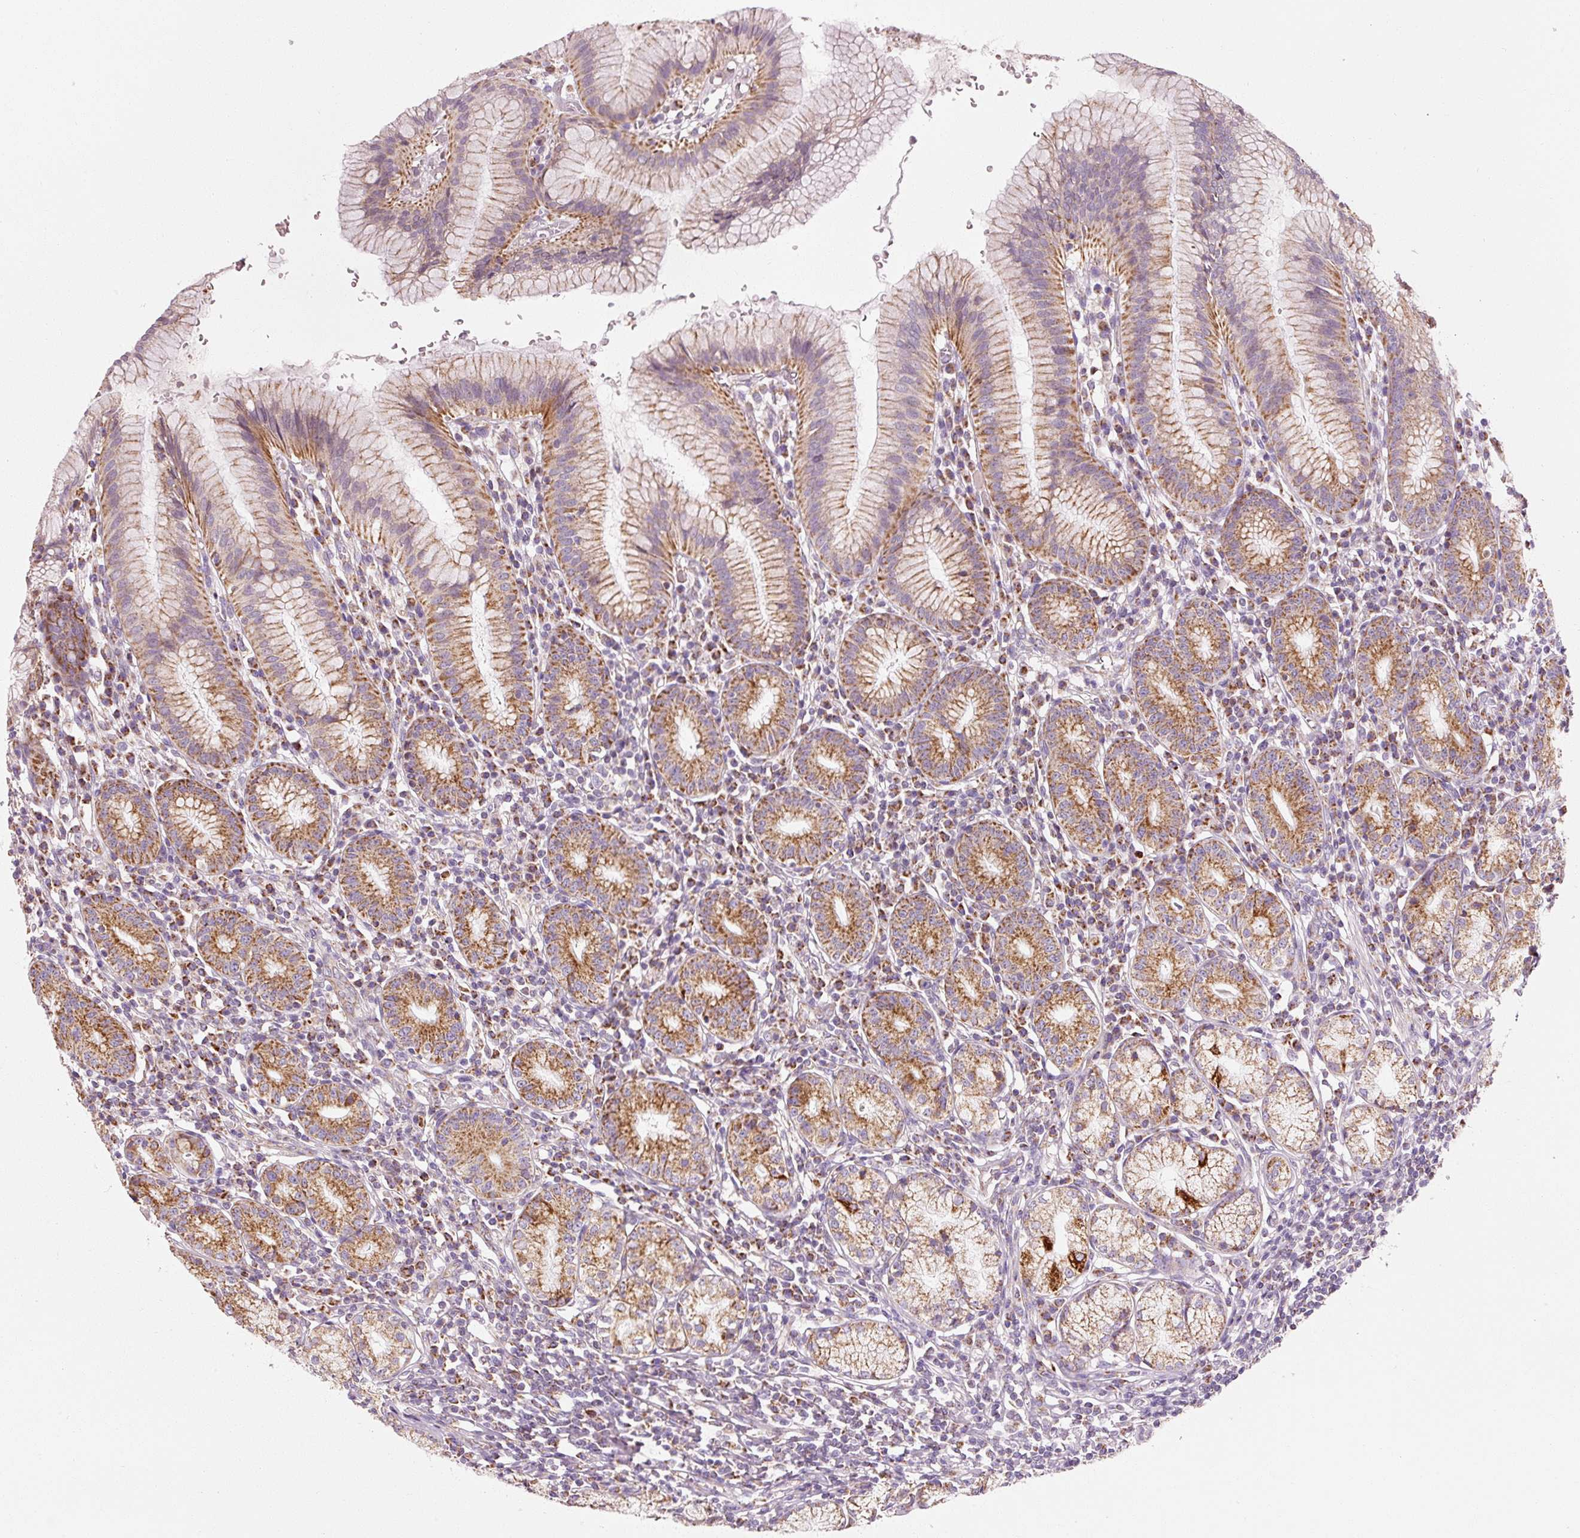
{"staining": {"intensity": "strong", "quantity": ">75%", "location": "cytoplasmic/membranous"}, "tissue": "stomach", "cell_type": "Glandular cells", "image_type": "normal", "snomed": [{"axis": "morphology", "description": "Normal tissue, NOS"}, {"axis": "topography", "description": "Stomach"}], "caption": "A histopathology image showing strong cytoplasmic/membranous positivity in about >75% of glandular cells in normal stomach, as visualized by brown immunohistochemical staining.", "gene": "NDUFB4", "patient": {"sex": "male", "age": 55}}